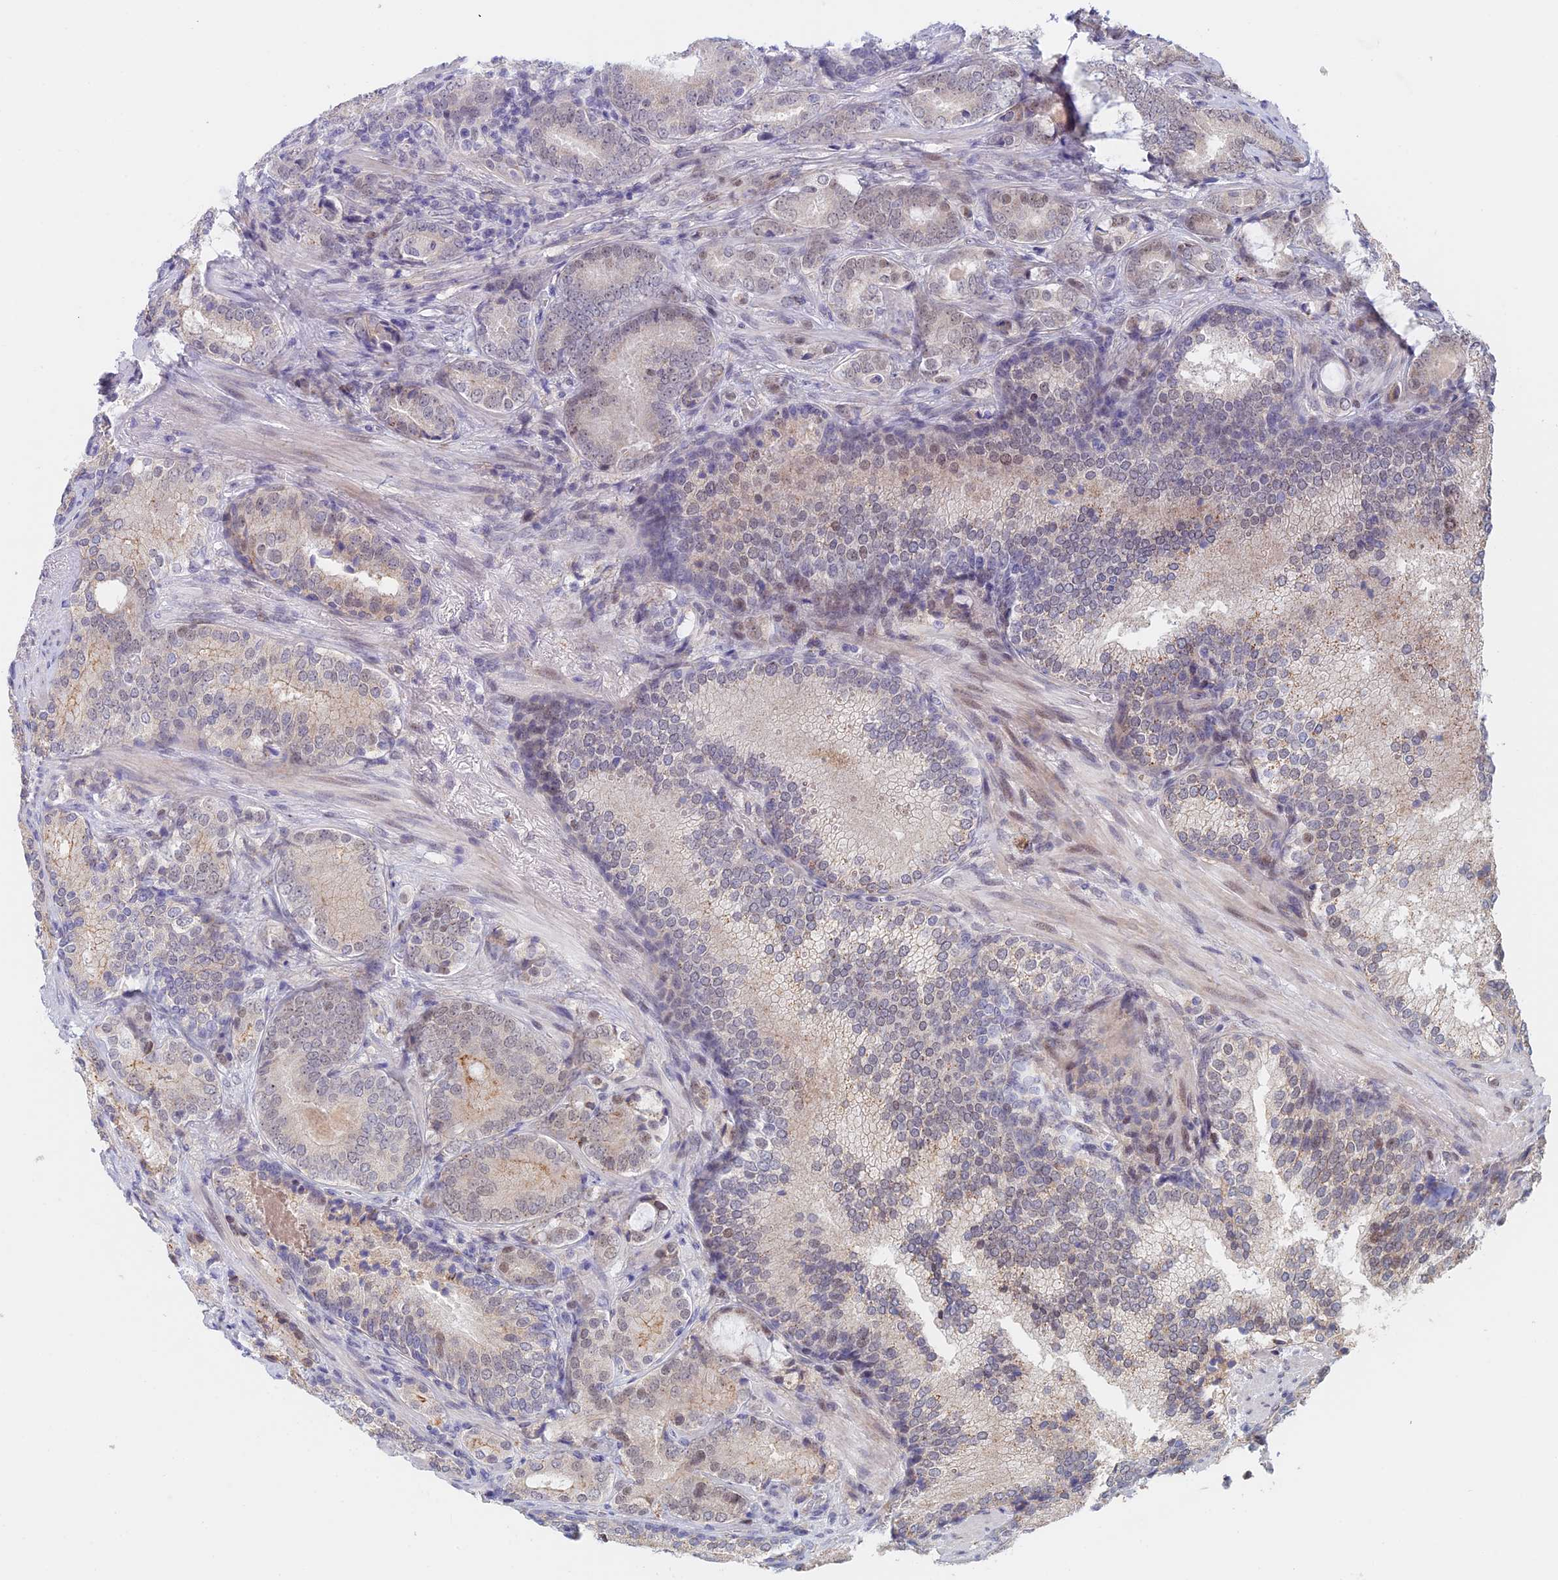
{"staining": {"intensity": "weak", "quantity": "25%-75%", "location": "nuclear"}, "tissue": "prostate cancer", "cell_type": "Tumor cells", "image_type": "cancer", "snomed": [{"axis": "morphology", "description": "Adenocarcinoma, Low grade"}, {"axis": "topography", "description": "Prostate"}], "caption": "Immunohistochemistry (IHC) (DAB (3,3'-diaminobenzidine)) staining of prostate adenocarcinoma (low-grade) displays weak nuclear protein expression in approximately 25%-75% of tumor cells.", "gene": "ZUP1", "patient": {"sex": "male", "age": 58}}